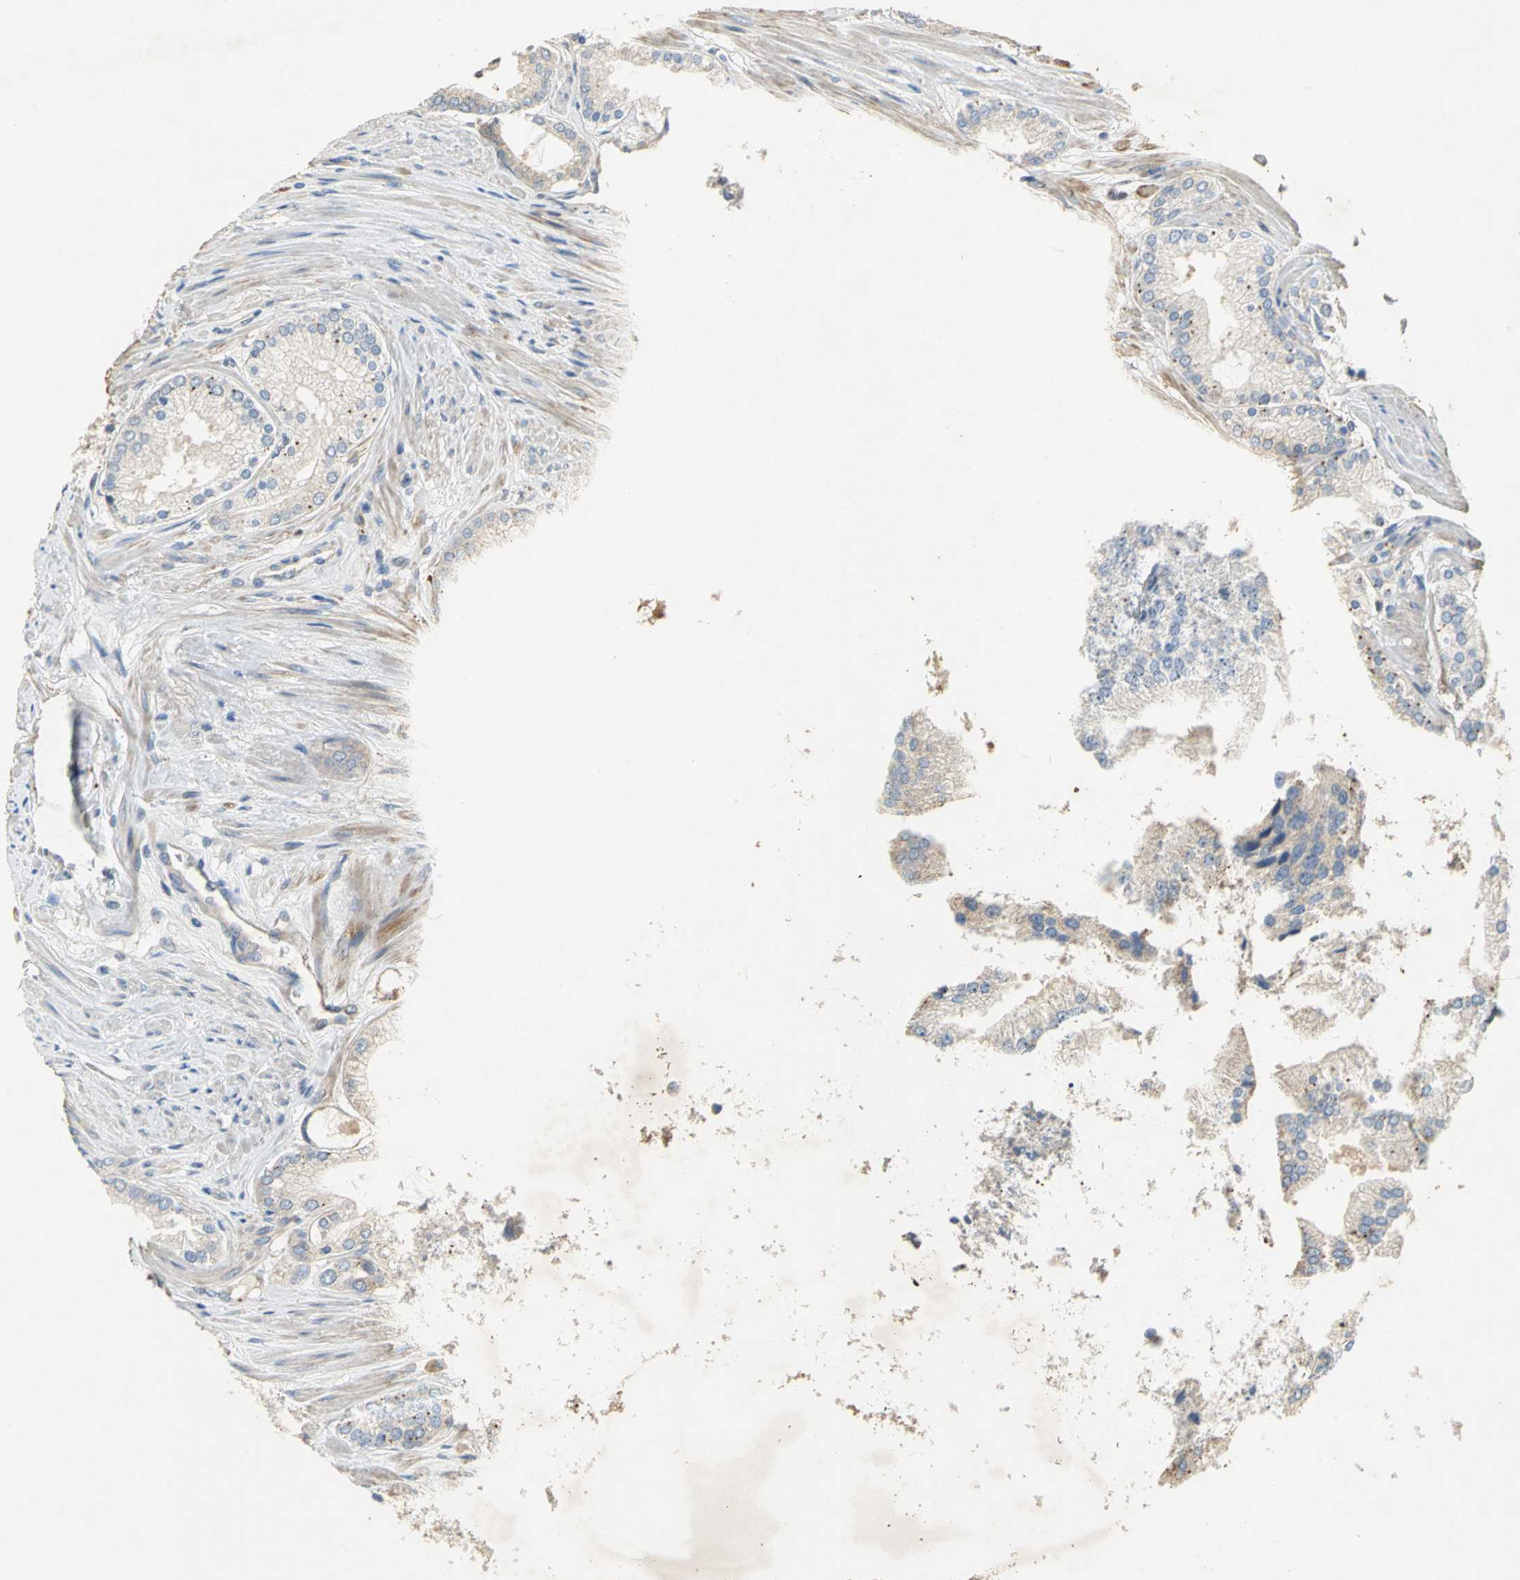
{"staining": {"intensity": "weak", "quantity": "<25%", "location": "cytoplasmic/membranous"}, "tissue": "prostate cancer", "cell_type": "Tumor cells", "image_type": "cancer", "snomed": [{"axis": "morphology", "description": "Adenocarcinoma, High grade"}, {"axis": "topography", "description": "Prostate"}], "caption": "Tumor cells show no significant expression in prostate cancer. (Immunohistochemistry, brightfield microscopy, high magnification).", "gene": "IL17RB", "patient": {"sex": "male", "age": 61}}